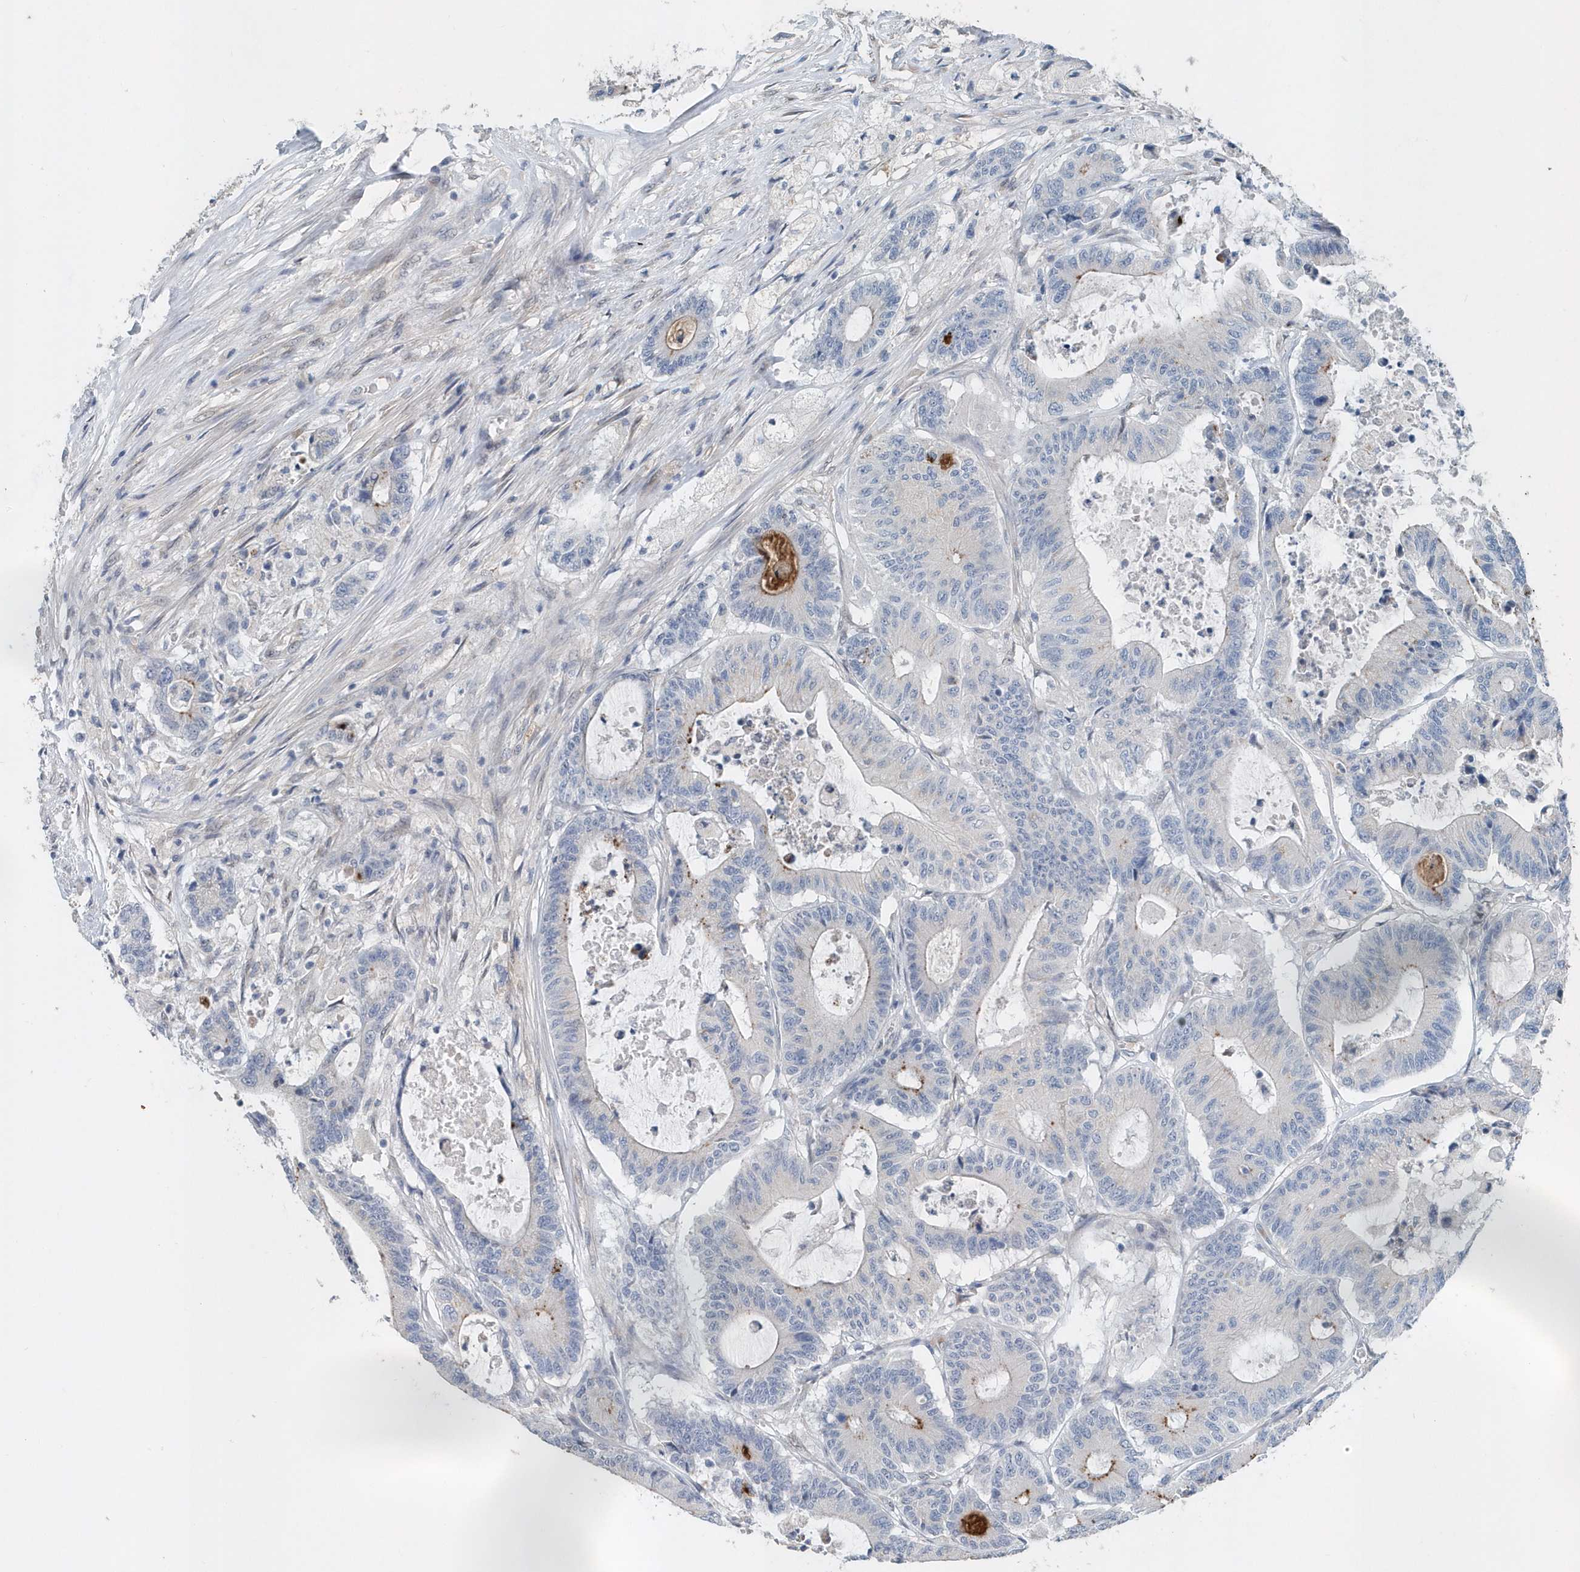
{"staining": {"intensity": "negative", "quantity": "none", "location": "none"}, "tissue": "colorectal cancer", "cell_type": "Tumor cells", "image_type": "cancer", "snomed": [{"axis": "morphology", "description": "Adenocarcinoma, NOS"}, {"axis": "topography", "description": "Colon"}], "caption": "IHC histopathology image of colorectal cancer stained for a protein (brown), which shows no staining in tumor cells.", "gene": "PFN2", "patient": {"sex": "female", "age": 84}}